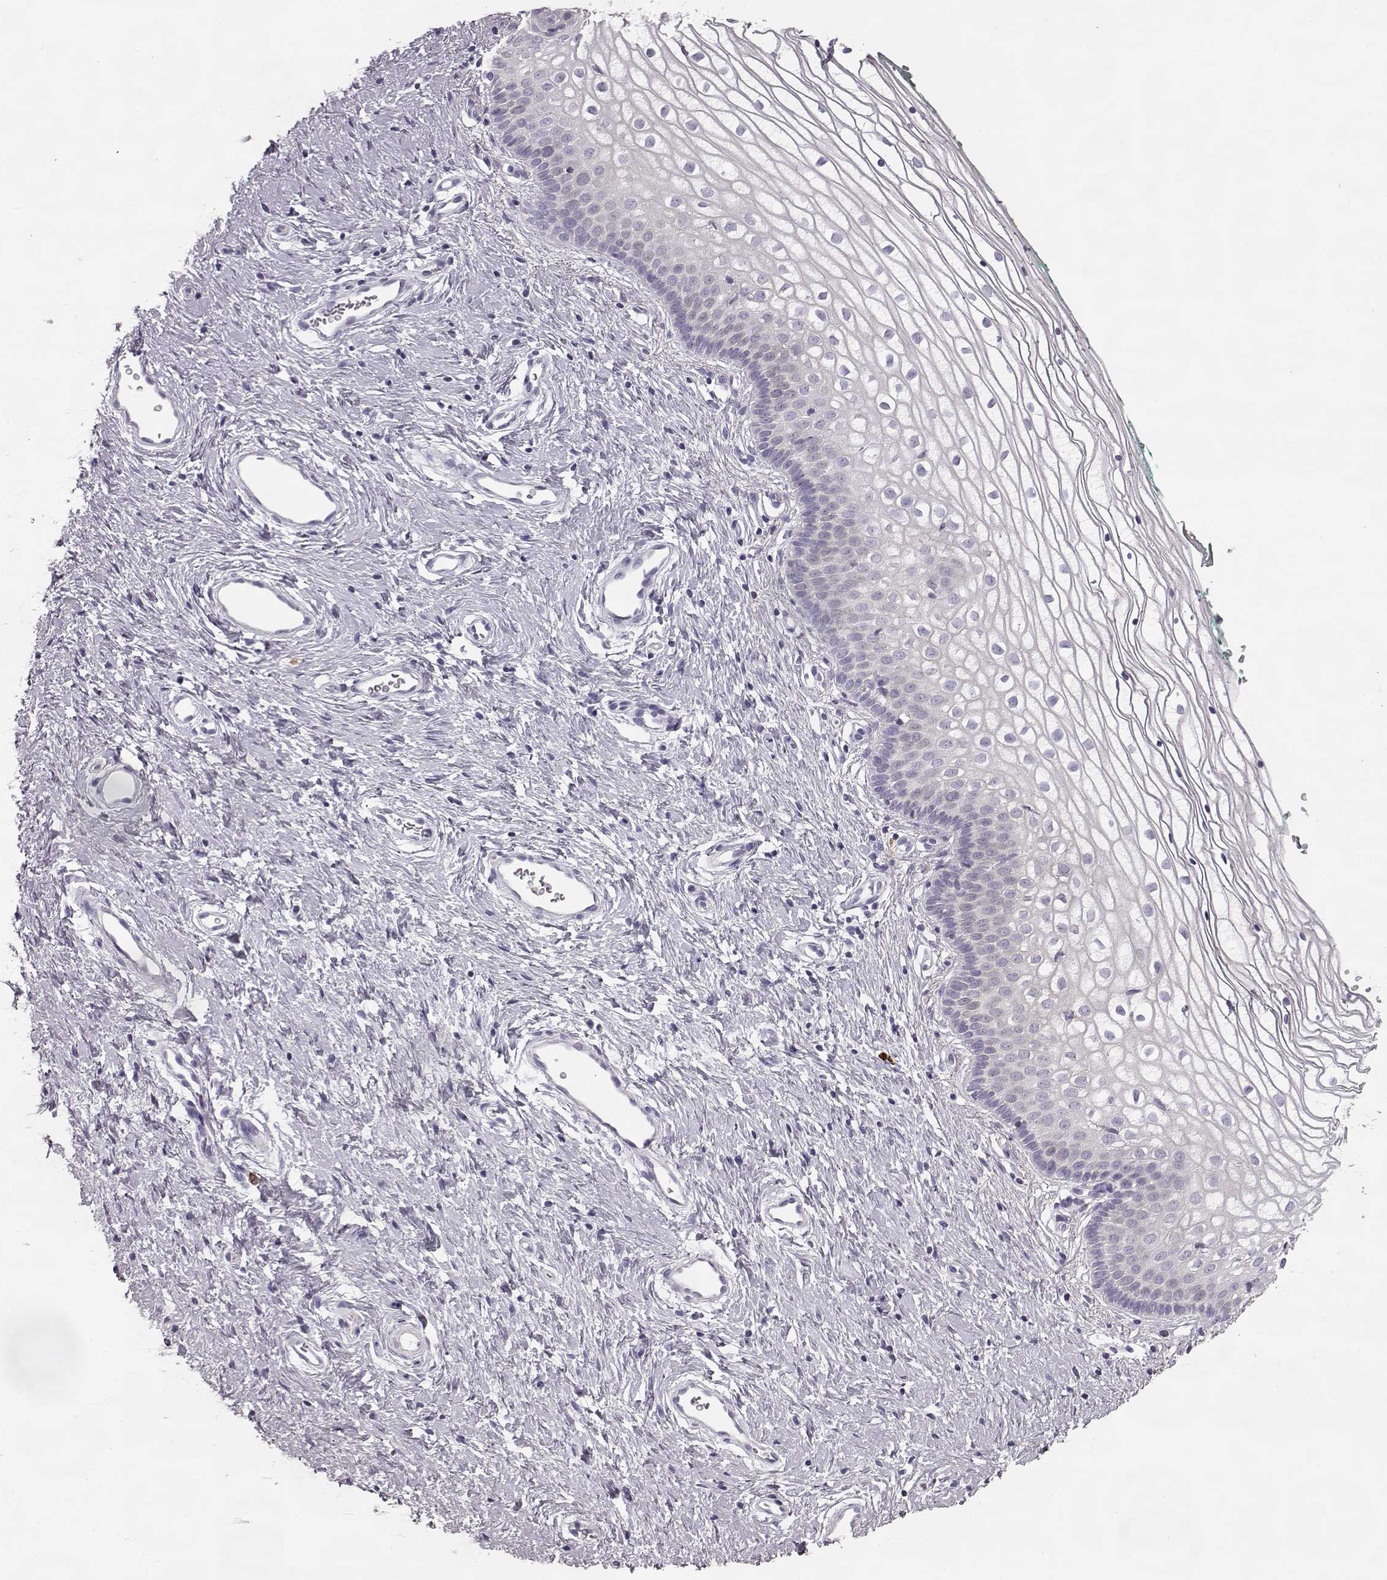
{"staining": {"intensity": "negative", "quantity": "none", "location": "none"}, "tissue": "vagina", "cell_type": "Squamous epithelial cells", "image_type": "normal", "snomed": [{"axis": "morphology", "description": "Normal tissue, NOS"}, {"axis": "topography", "description": "Vagina"}], "caption": "DAB immunohistochemical staining of unremarkable vagina reveals no significant positivity in squamous epithelial cells. (Immunohistochemistry (ihc), brightfield microscopy, high magnification).", "gene": "ELOVL5", "patient": {"sex": "female", "age": 36}}